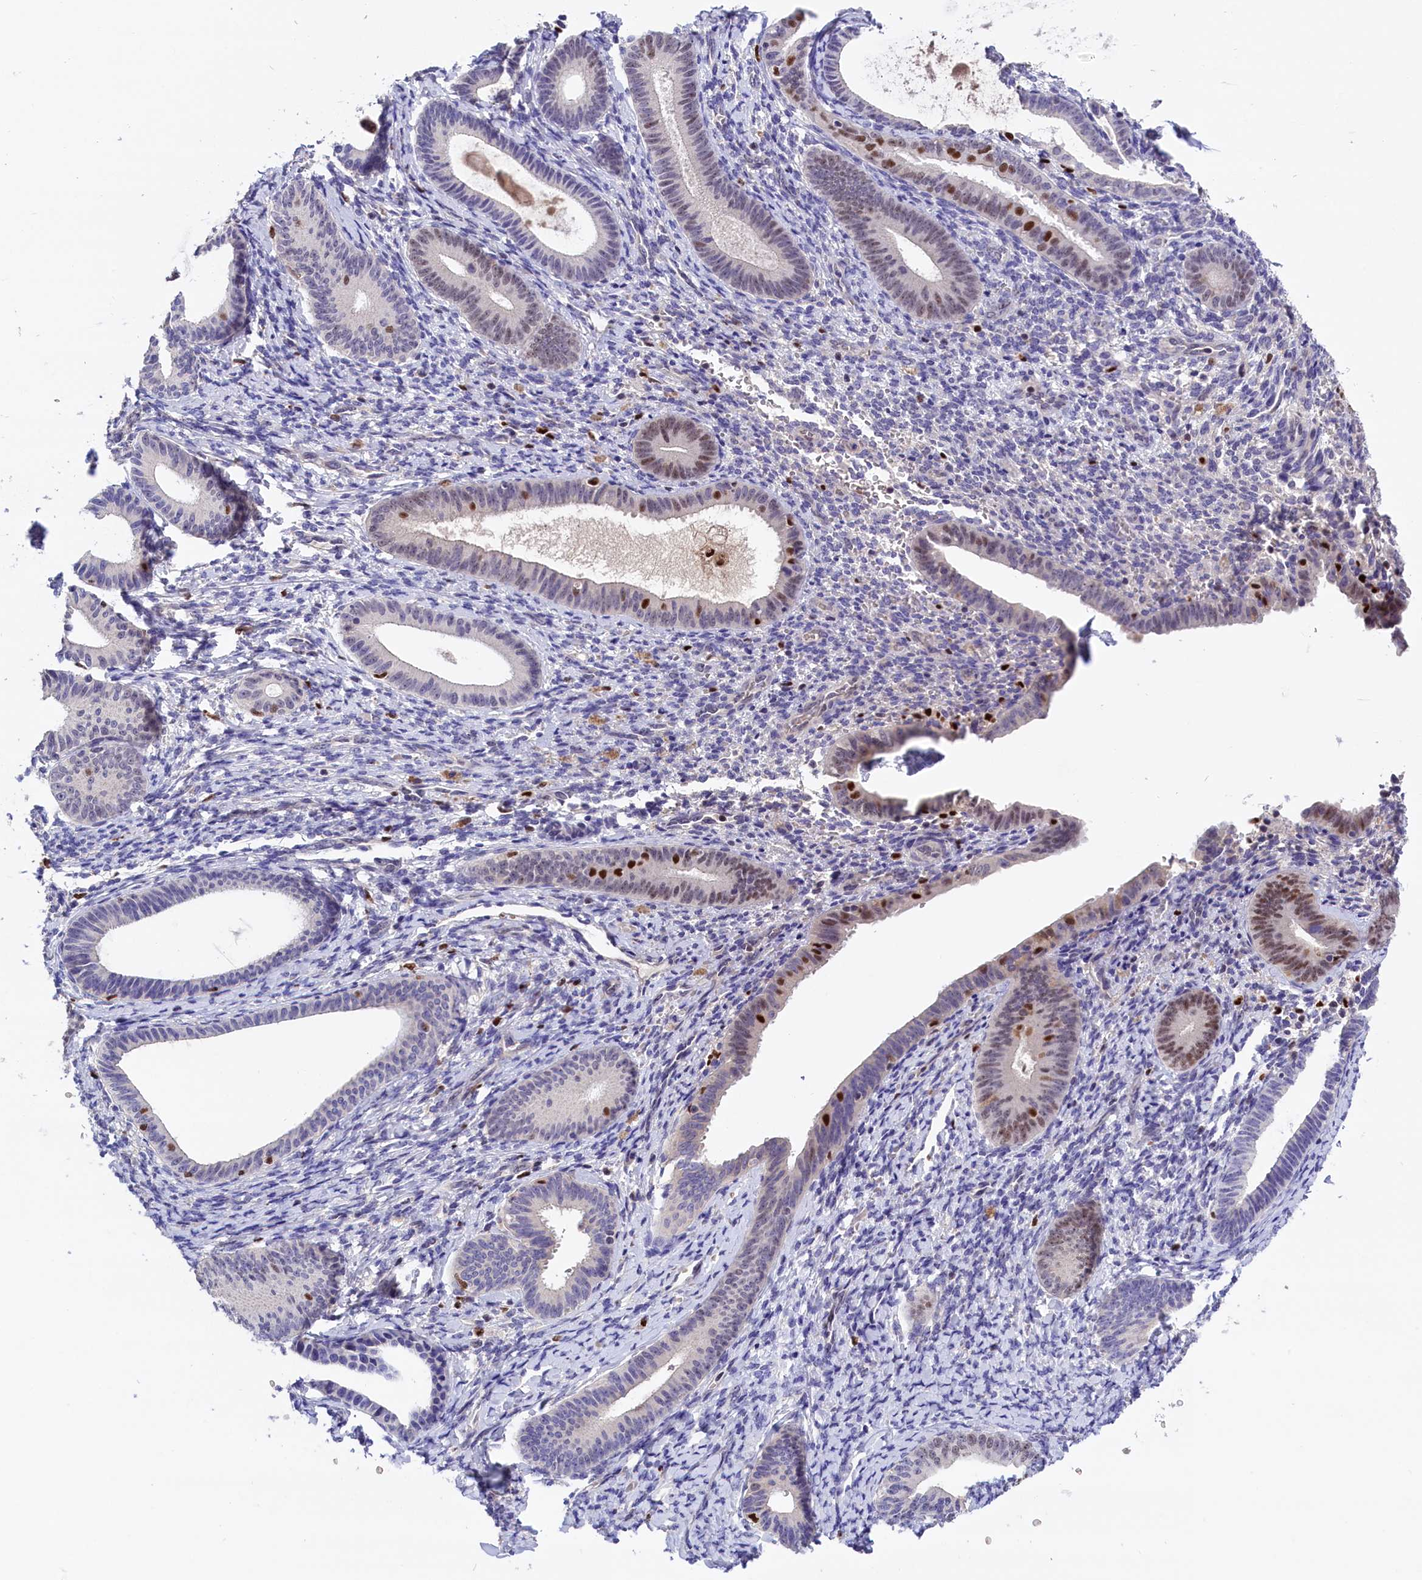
{"staining": {"intensity": "negative", "quantity": "none", "location": "none"}, "tissue": "endometrium", "cell_type": "Cells in endometrial stroma", "image_type": "normal", "snomed": [{"axis": "morphology", "description": "Normal tissue, NOS"}, {"axis": "topography", "description": "Endometrium"}], "caption": "The image demonstrates no significant staining in cells in endometrial stroma of endometrium.", "gene": "BTBD9", "patient": {"sex": "female", "age": 65}}